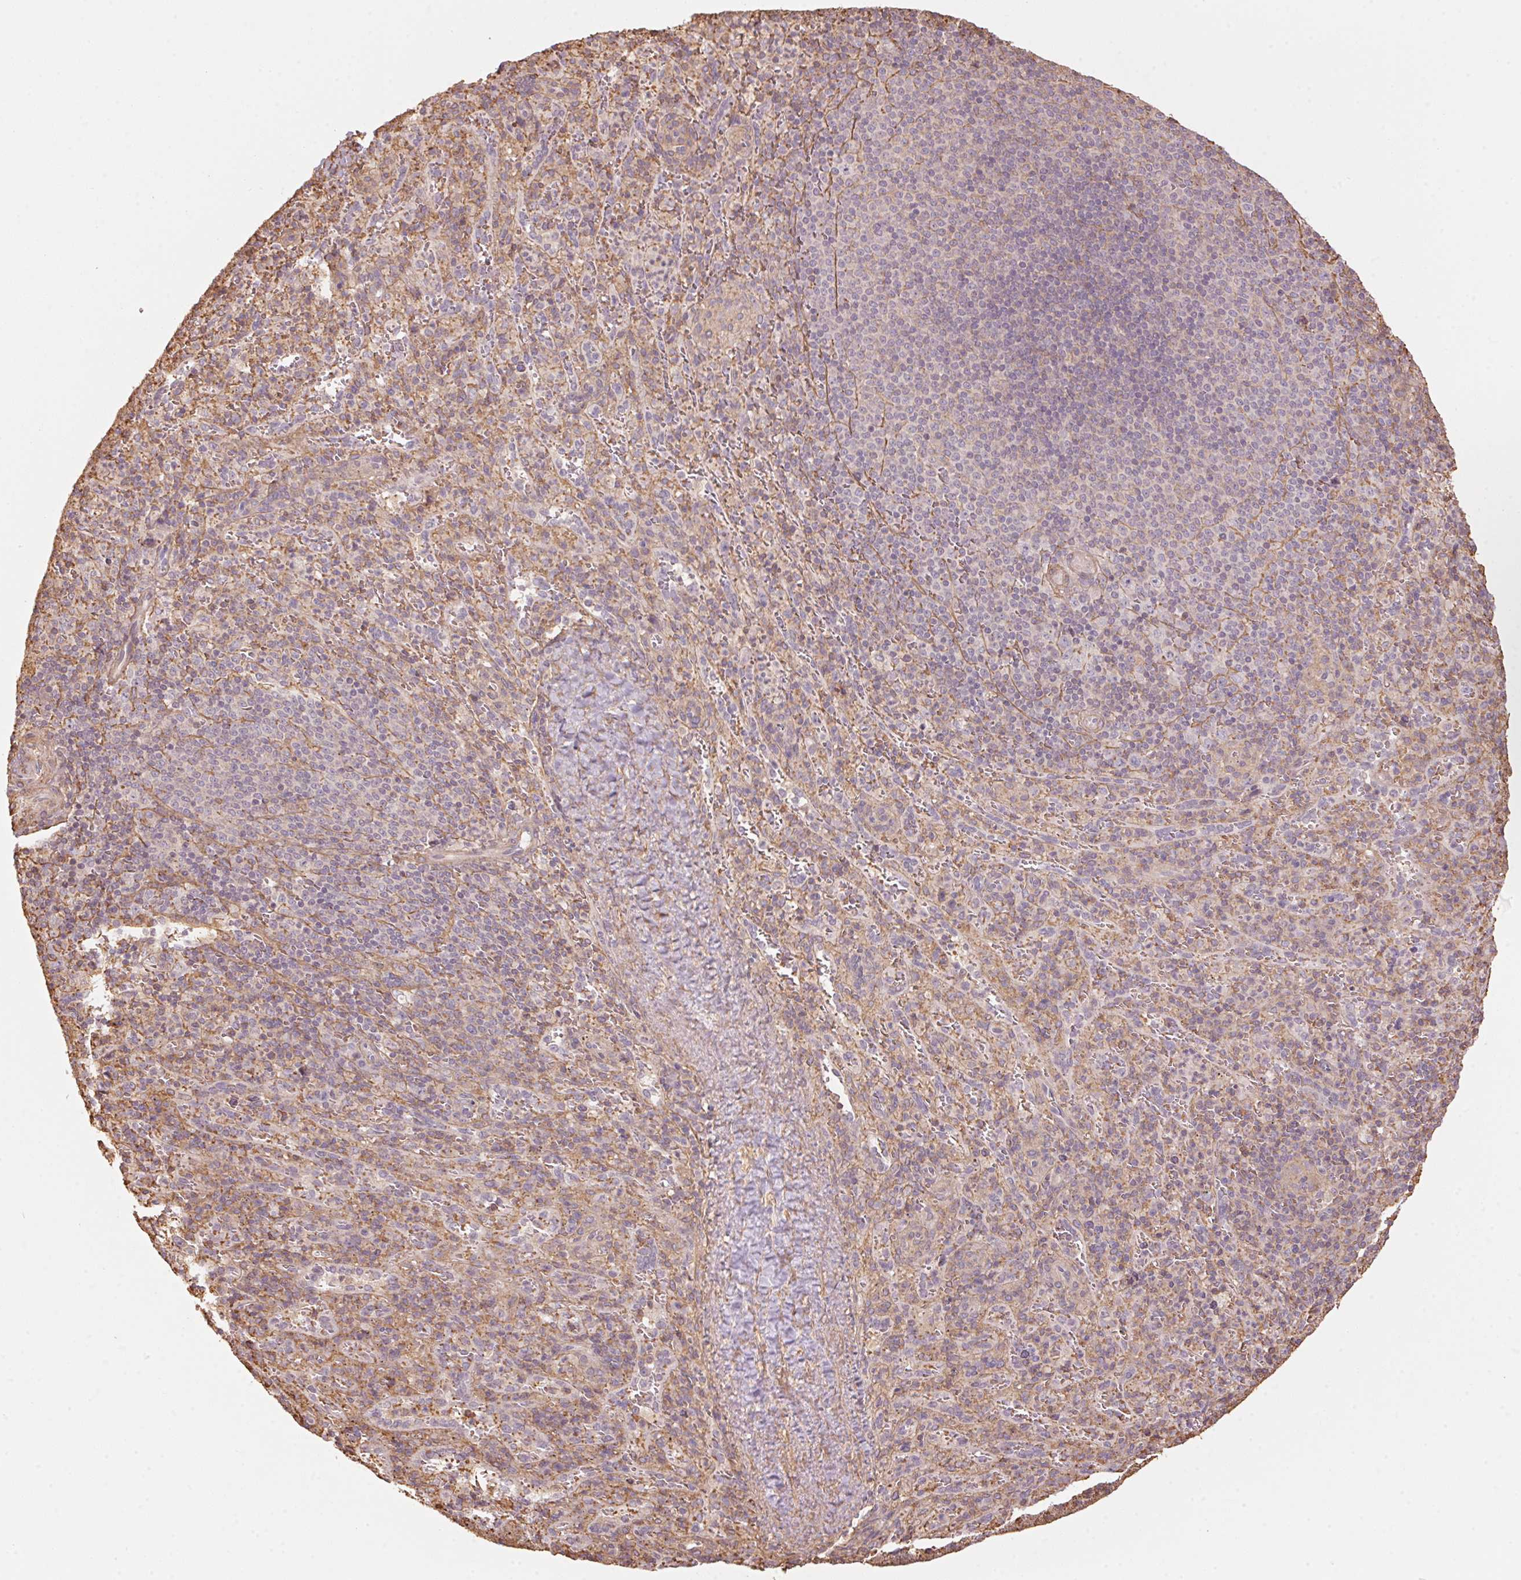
{"staining": {"intensity": "weak", "quantity": "<25%", "location": "cytoplasmic/membranous"}, "tissue": "spleen", "cell_type": "Cells in red pulp", "image_type": "normal", "snomed": [{"axis": "morphology", "description": "Normal tissue, NOS"}, {"axis": "topography", "description": "Spleen"}], "caption": "This image is of unremarkable spleen stained with IHC to label a protein in brown with the nuclei are counter-stained blue. There is no expression in cells in red pulp.", "gene": "QDPR", "patient": {"sex": "male", "age": 57}}